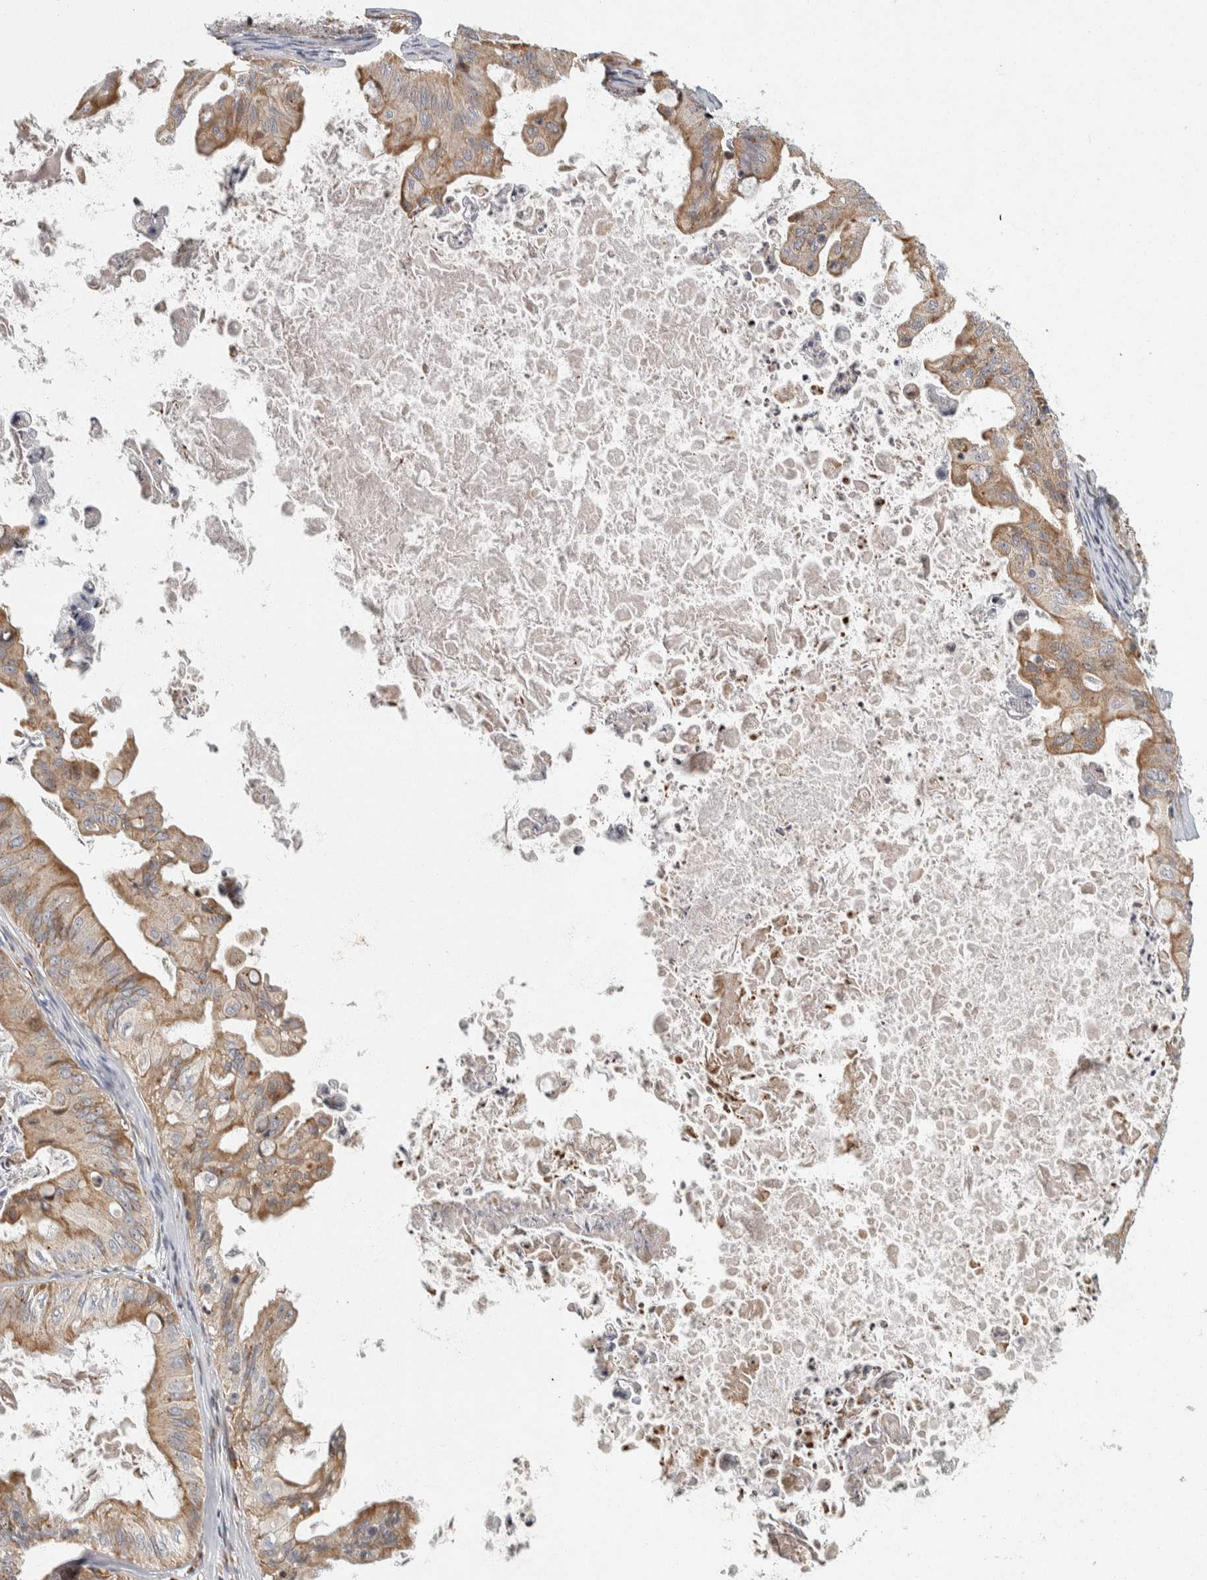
{"staining": {"intensity": "moderate", "quantity": ">75%", "location": "cytoplasmic/membranous"}, "tissue": "ovarian cancer", "cell_type": "Tumor cells", "image_type": "cancer", "snomed": [{"axis": "morphology", "description": "Cystadenocarcinoma, mucinous, NOS"}, {"axis": "topography", "description": "Ovary"}], "caption": "There is medium levels of moderate cytoplasmic/membranous expression in tumor cells of ovarian cancer, as demonstrated by immunohistochemical staining (brown color).", "gene": "AFP", "patient": {"sex": "female", "age": 37}}